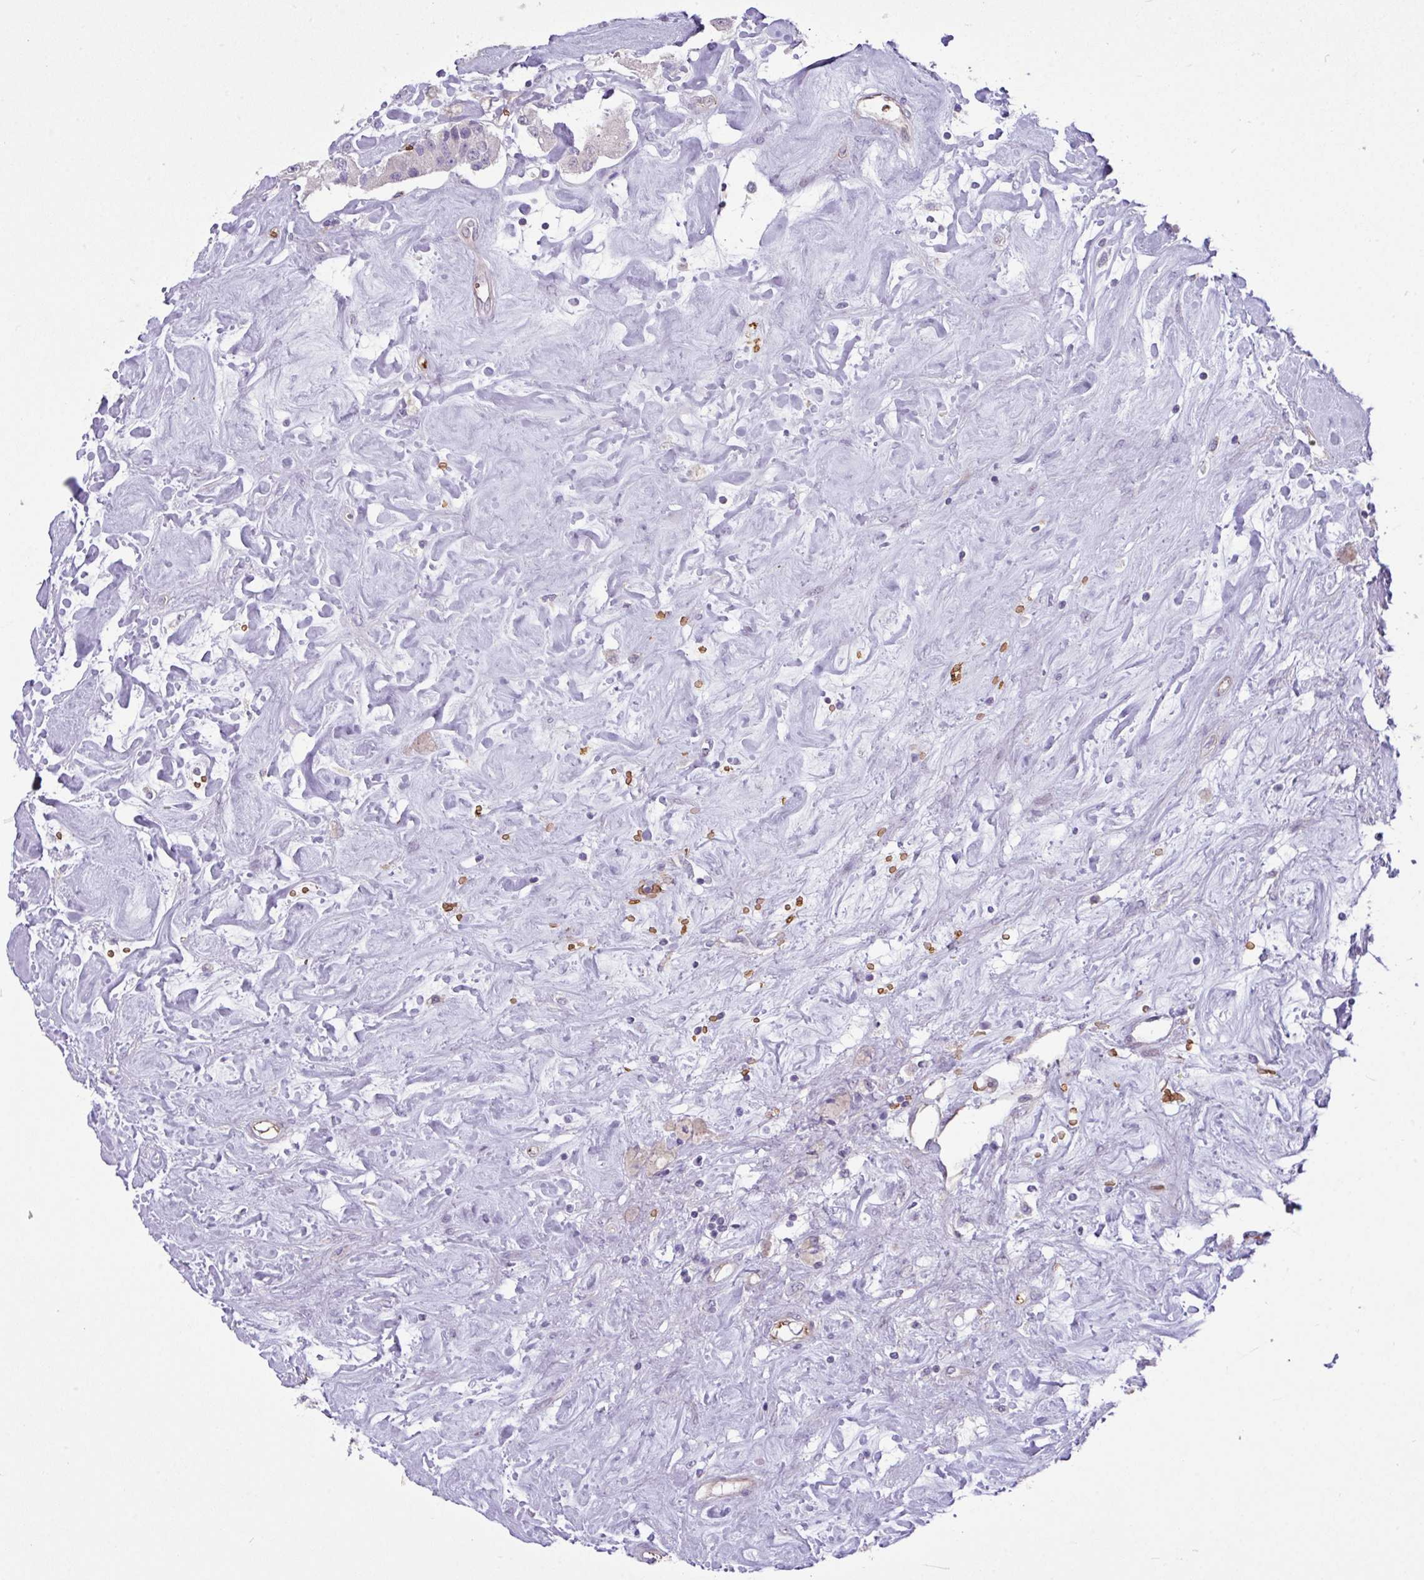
{"staining": {"intensity": "negative", "quantity": "none", "location": "none"}, "tissue": "carcinoid", "cell_type": "Tumor cells", "image_type": "cancer", "snomed": [{"axis": "morphology", "description": "Carcinoid, malignant, NOS"}, {"axis": "topography", "description": "Pancreas"}], "caption": "Malignant carcinoid stained for a protein using IHC reveals no staining tumor cells.", "gene": "RAD21L1", "patient": {"sex": "male", "age": 41}}